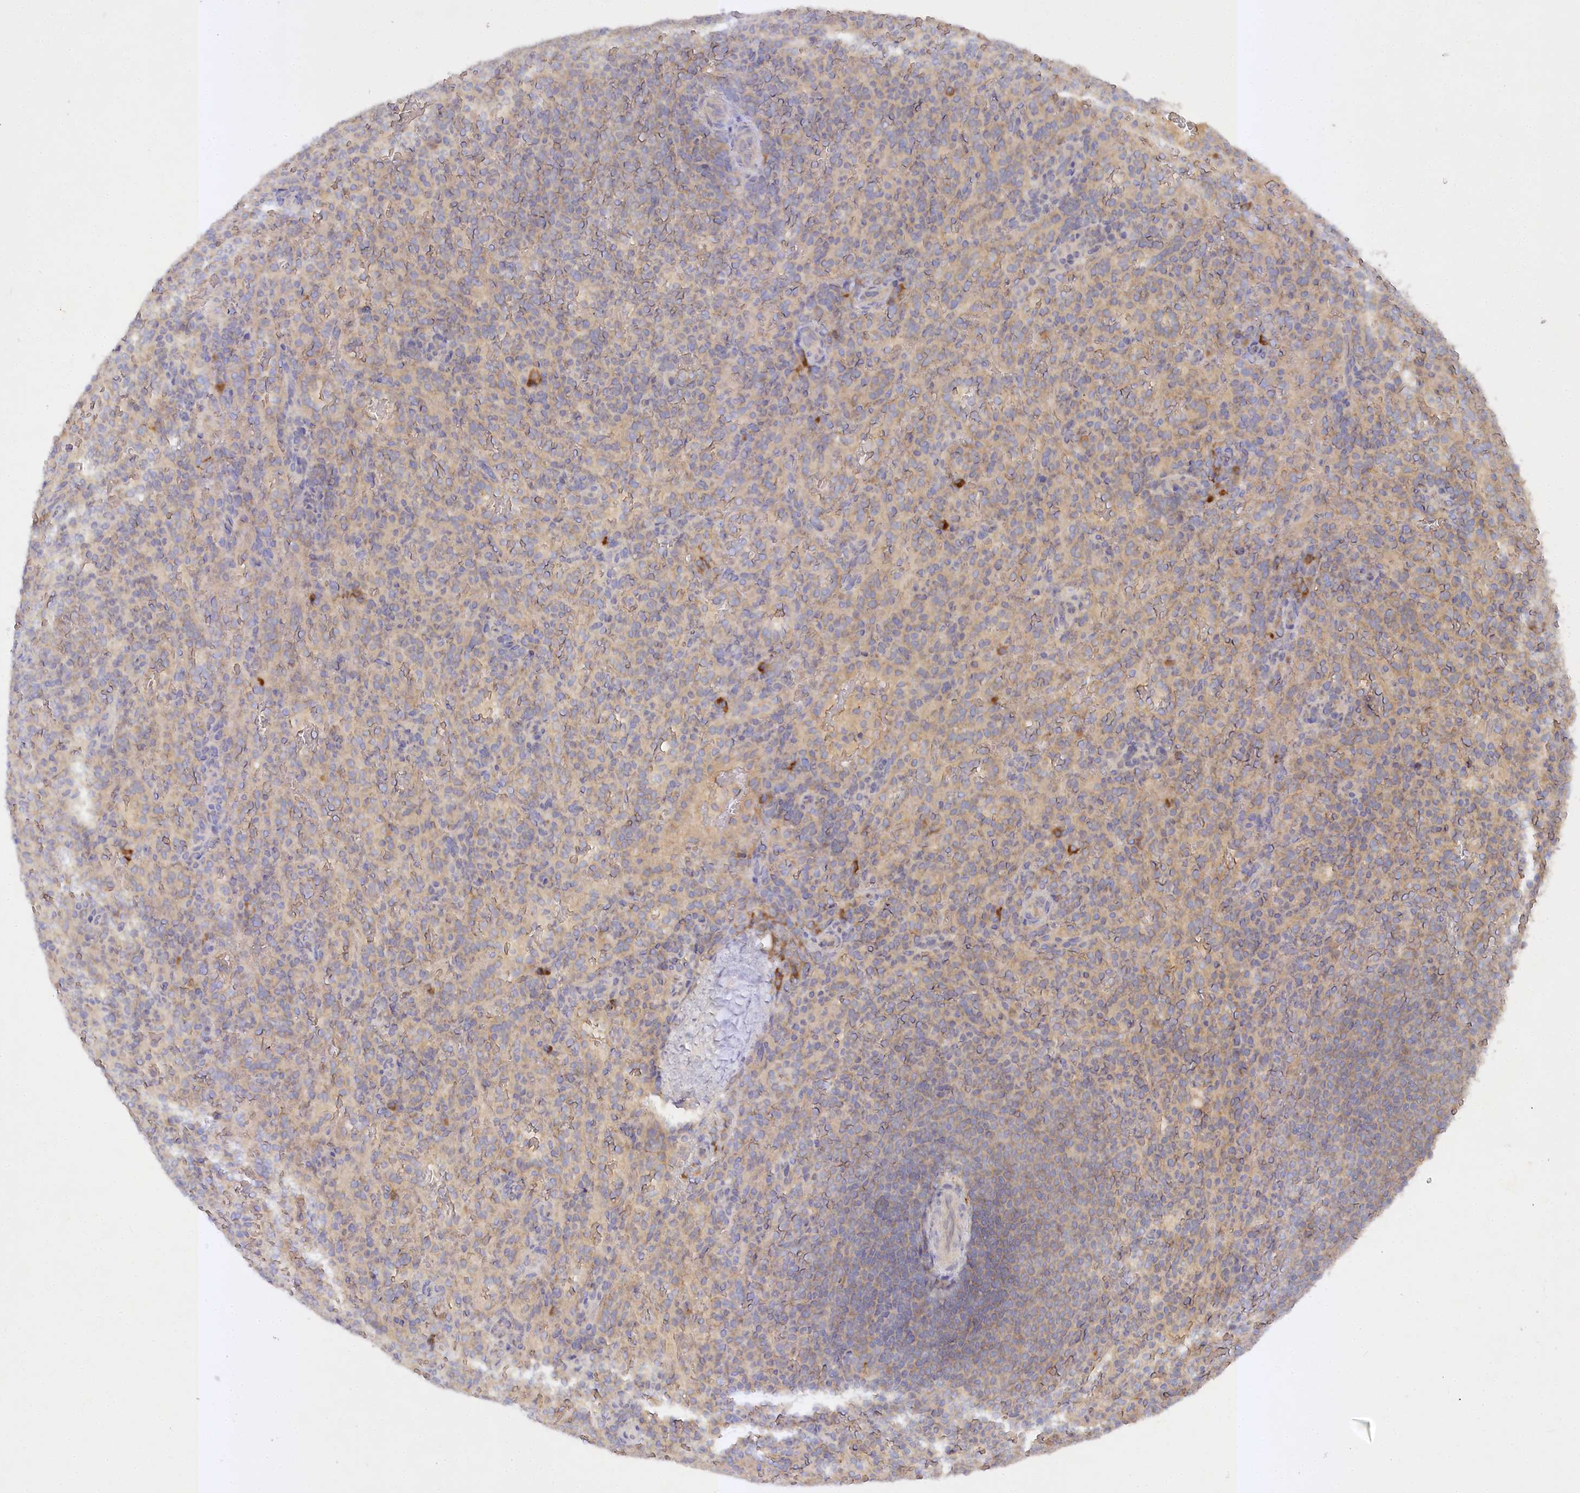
{"staining": {"intensity": "weak", "quantity": "<25%", "location": "cytoplasmic/membranous"}, "tissue": "spleen", "cell_type": "Cells in red pulp", "image_type": "normal", "snomed": [{"axis": "morphology", "description": "Normal tissue, NOS"}, {"axis": "topography", "description": "Spleen"}], "caption": "An immunohistochemistry (IHC) histopathology image of benign spleen is shown. There is no staining in cells in red pulp of spleen.", "gene": "TRAF3IP1", "patient": {"sex": "female", "age": 21}}